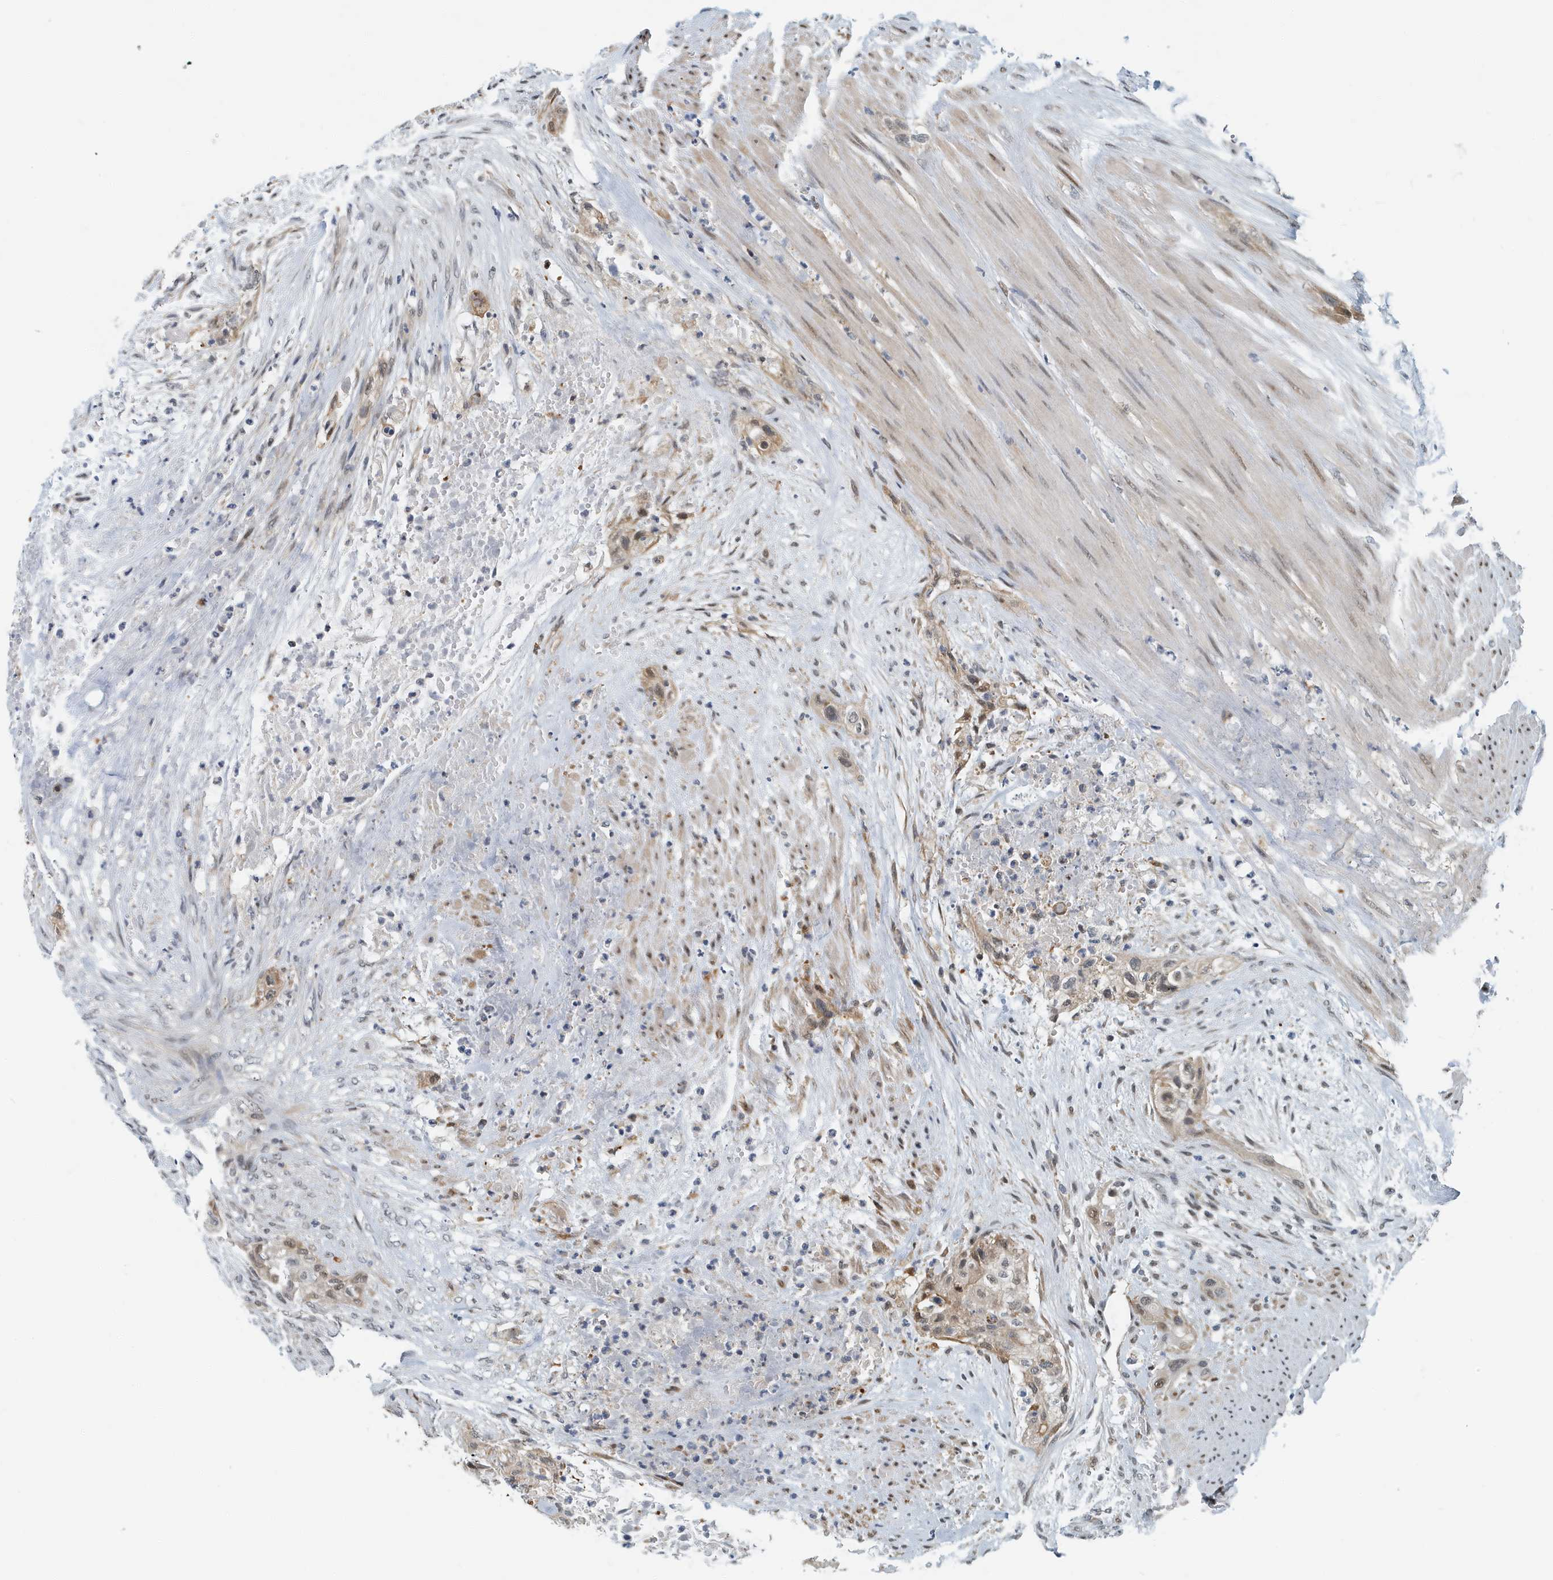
{"staining": {"intensity": "moderate", "quantity": ">75%", "location": "cytoplasmic/membranous,nuclear"}, "tissue": "urothelial cancer", "cell_type": "Tumor cells", "image_type": "cancer", "snomed": [{"axis": "morphology", "description": "Urothelial carcinoma, High grade"}, {"axis": "topography", "description": "Urinary bladder"}], "caption": "Immunohistochemical staining of urothelial cancer shows medium levels of moderate cytoplasmic/membranous and nuclear positivity in about >75% of tumor cells.", "gene": "KIF15", "patient": {"sex": "male", "age": 35}}